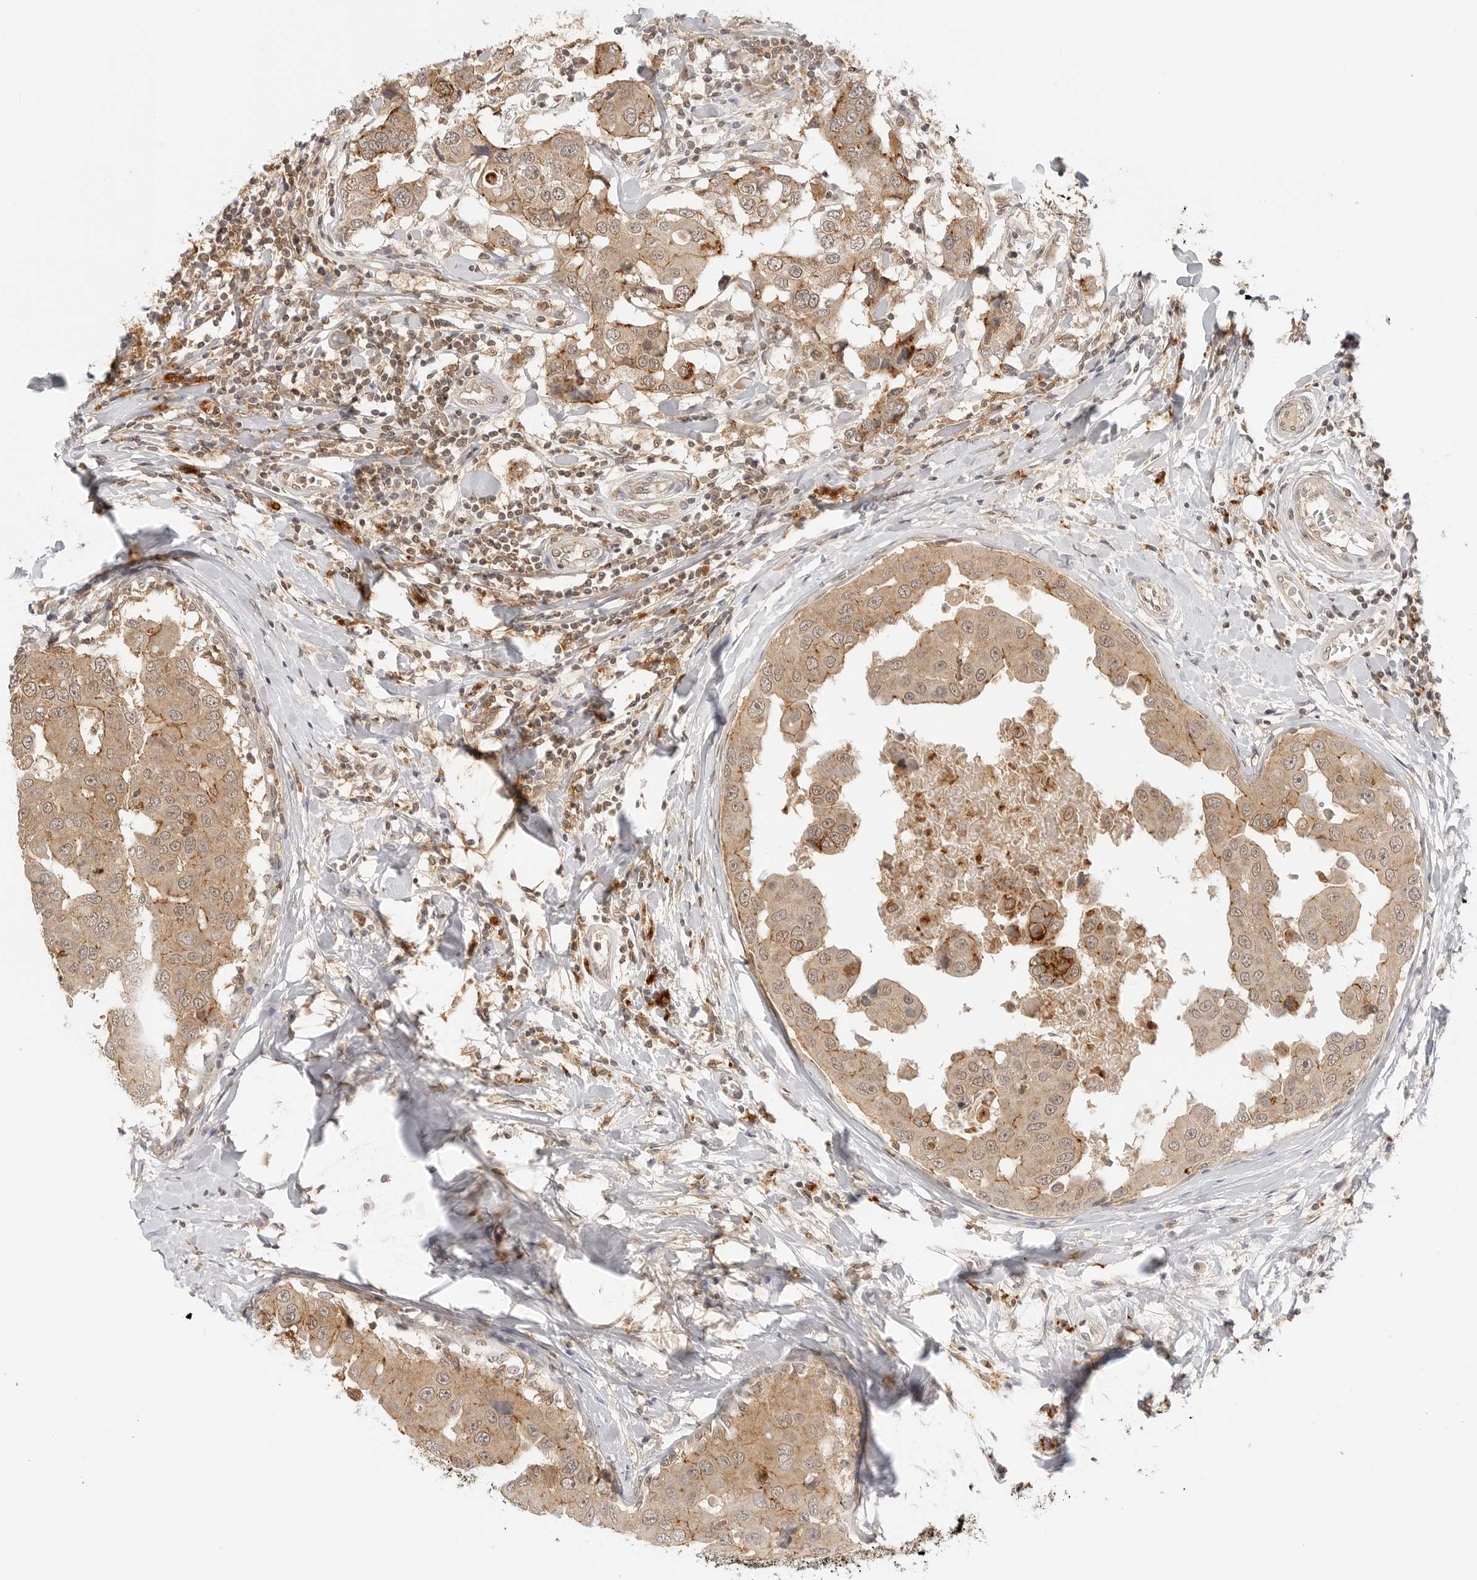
{"staining": {"intensity": "moderate", "quantity": ">75%", "location": "cytoplasmic/membranous"}, "tissue": "breast cancer", "cell_type": "Tumor cells", "image_type": "cancer", "snomed": [{"axis": "morphology", "description": "Duct carcinoma"}, {"axis": "topography", "description": "Breast"}], "caption": "An immunohistochemistry photomicrograph of tumor tissue is shown. Protein staining in brown highlights moderate cytoplasmic/membranous positivity in infiltrating ductal carcinoma (breast) within tumor cells.", "gene": "EPHA1", "patient": {"sex": "female", "age": 27}}